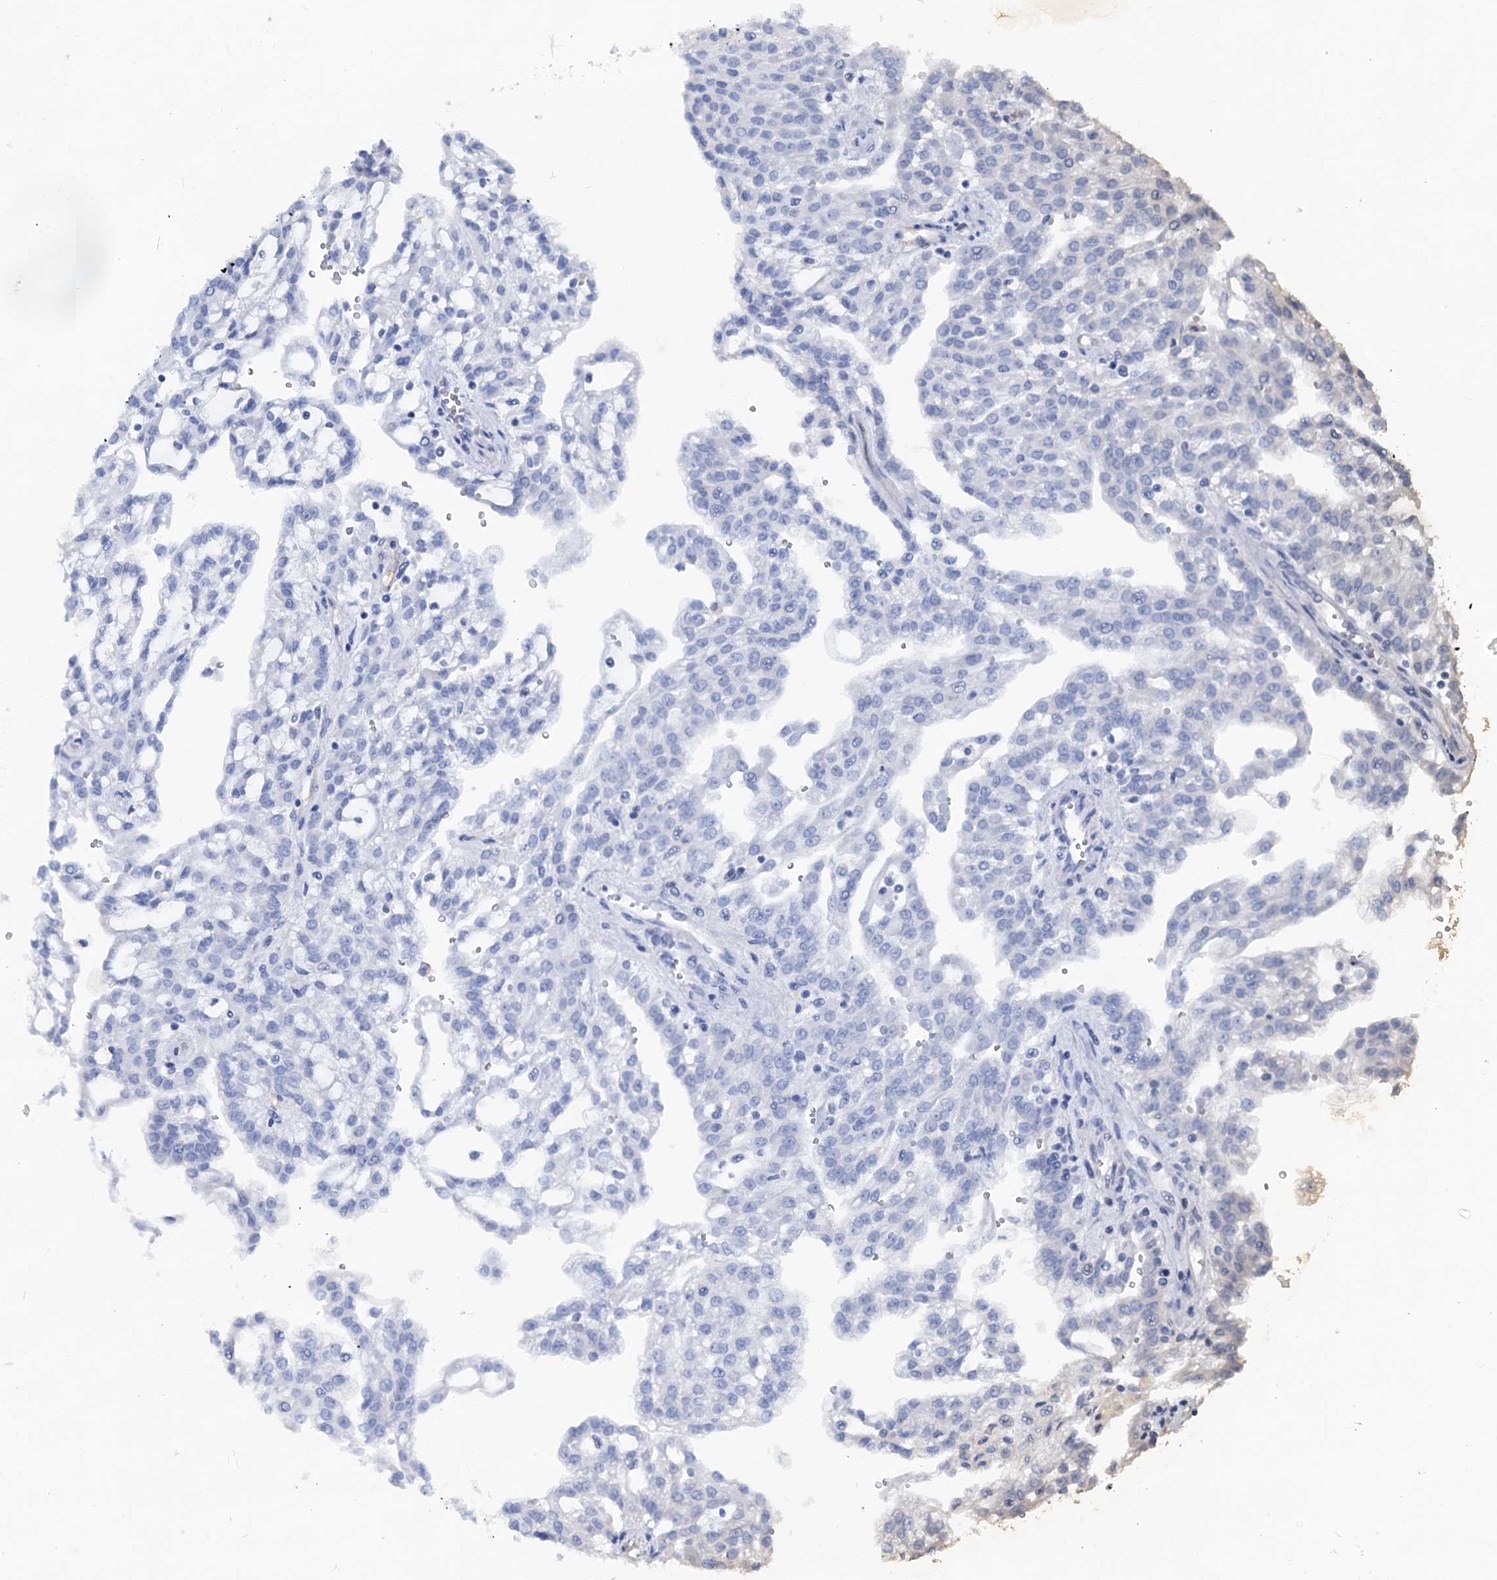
{"staining": {"intensity": "negative", "quantity": "none", "location": "none"}, "tissue": "renal cancer", "cell_type": "Tumor cells", "image_type": "cancer", "snomed": [{"axis": "morphology", "description": "Adenocarcinoma, NOS"}, {"axis": "topography", "description": "Kidney"}], "caption": "Tumor cells show no significant expression in adenocarcinoma (renal).", "gene": "SLC1A3", "patient": {"sex": "male", "age": 63}}